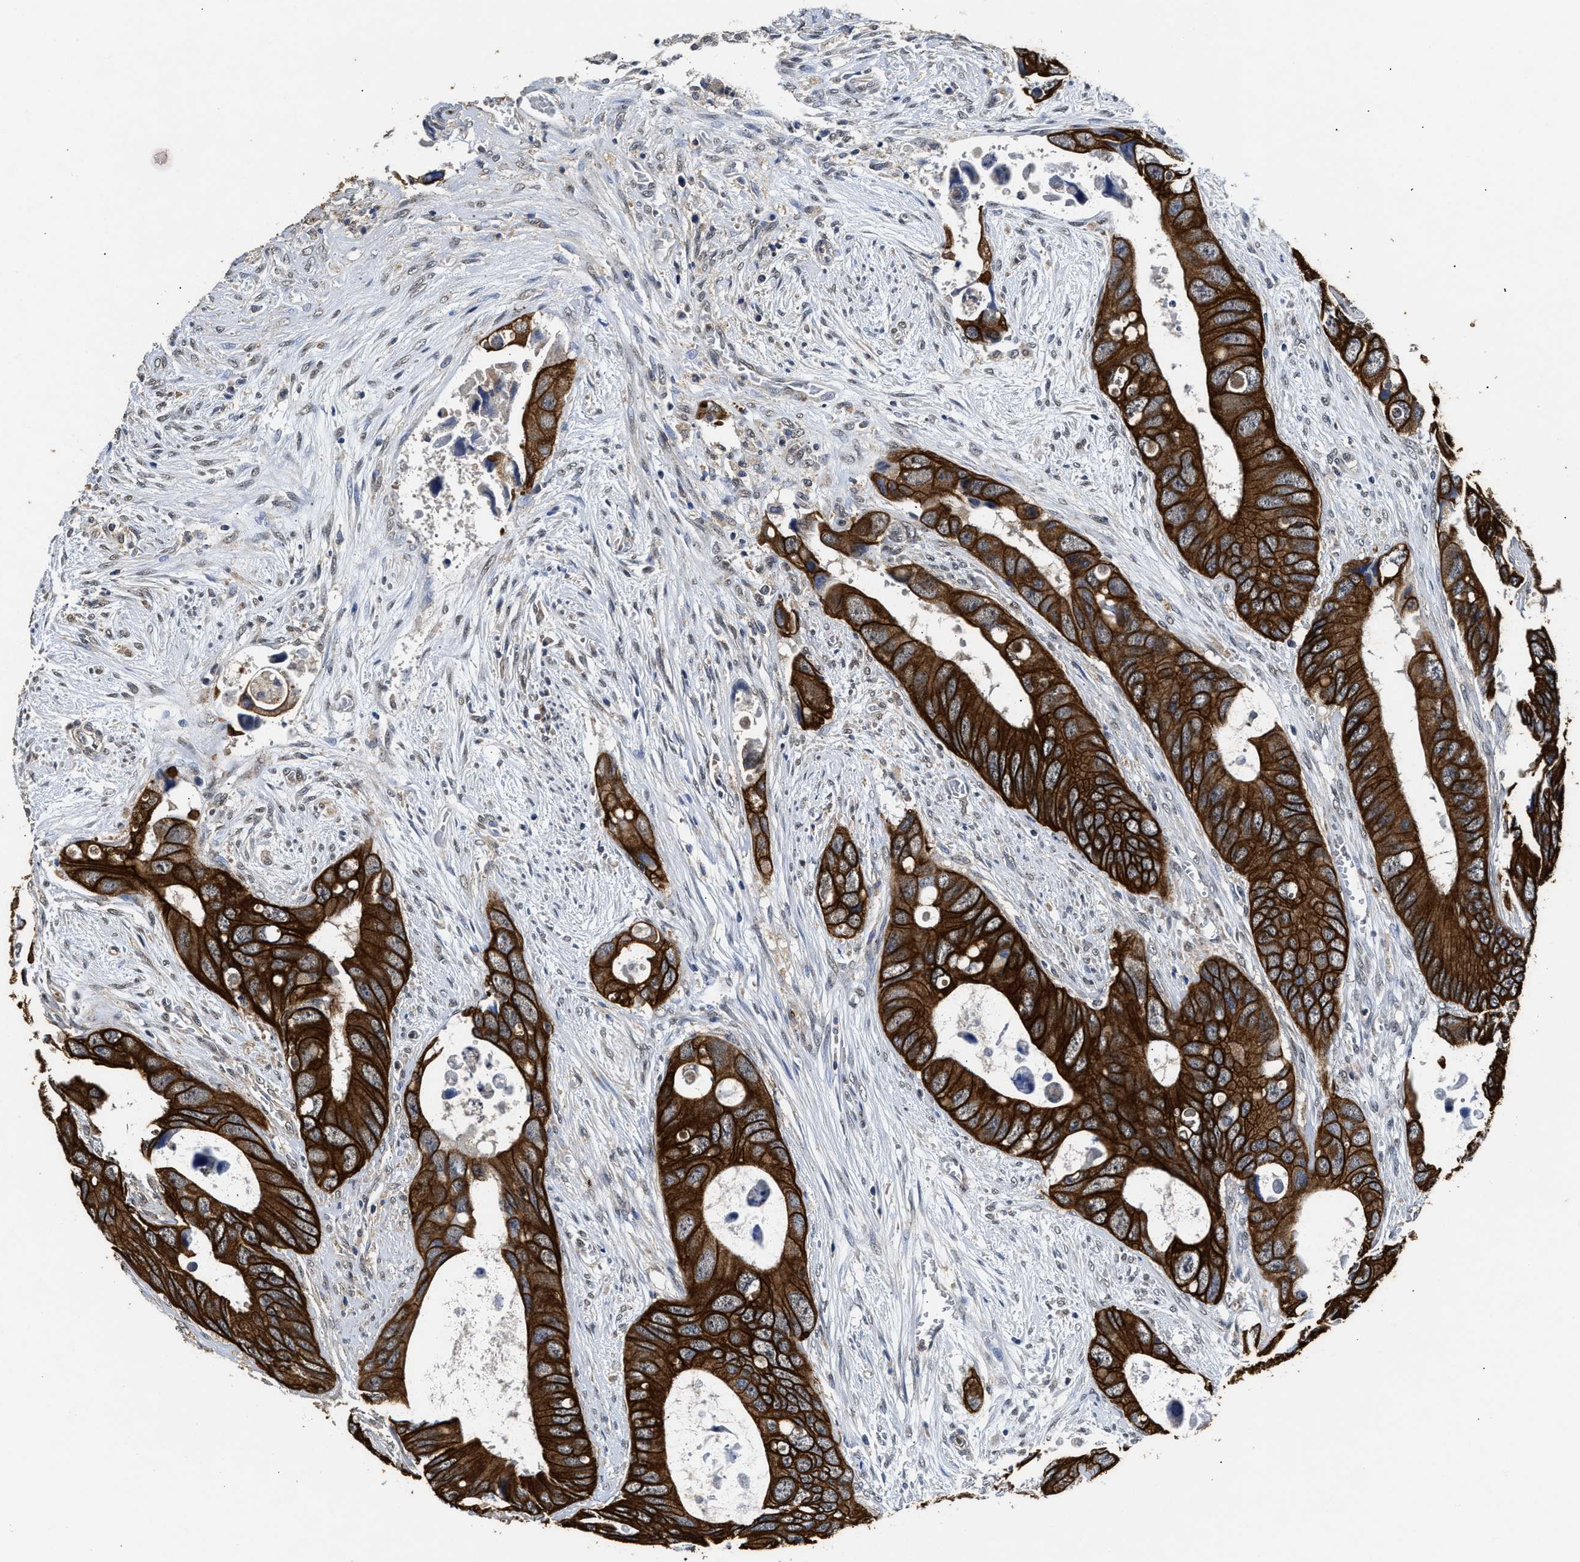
{"staining": {"intensity": "strong", "quantity": ">75%", "location": "cytoplasmic/membranous"}, "tissue": "colorectal cancer", "cell_type": "Tumor cells", "image_type": "cancer", "snomed": [{"axis": "morphology", "description": "Adenocarcinoma, NOS"}, {"axis": "topography", "description": "Rectum"}], "caption": "Protein staining of colorectal cancer tissue shows strong cytoplasmic/membranous expression in about >75% of tumor cells. (Brightfield microscopy of DAB IHC at high magnification).", "gene": "CTNNA1", "patient": {"sex": "male", "age": 70}}